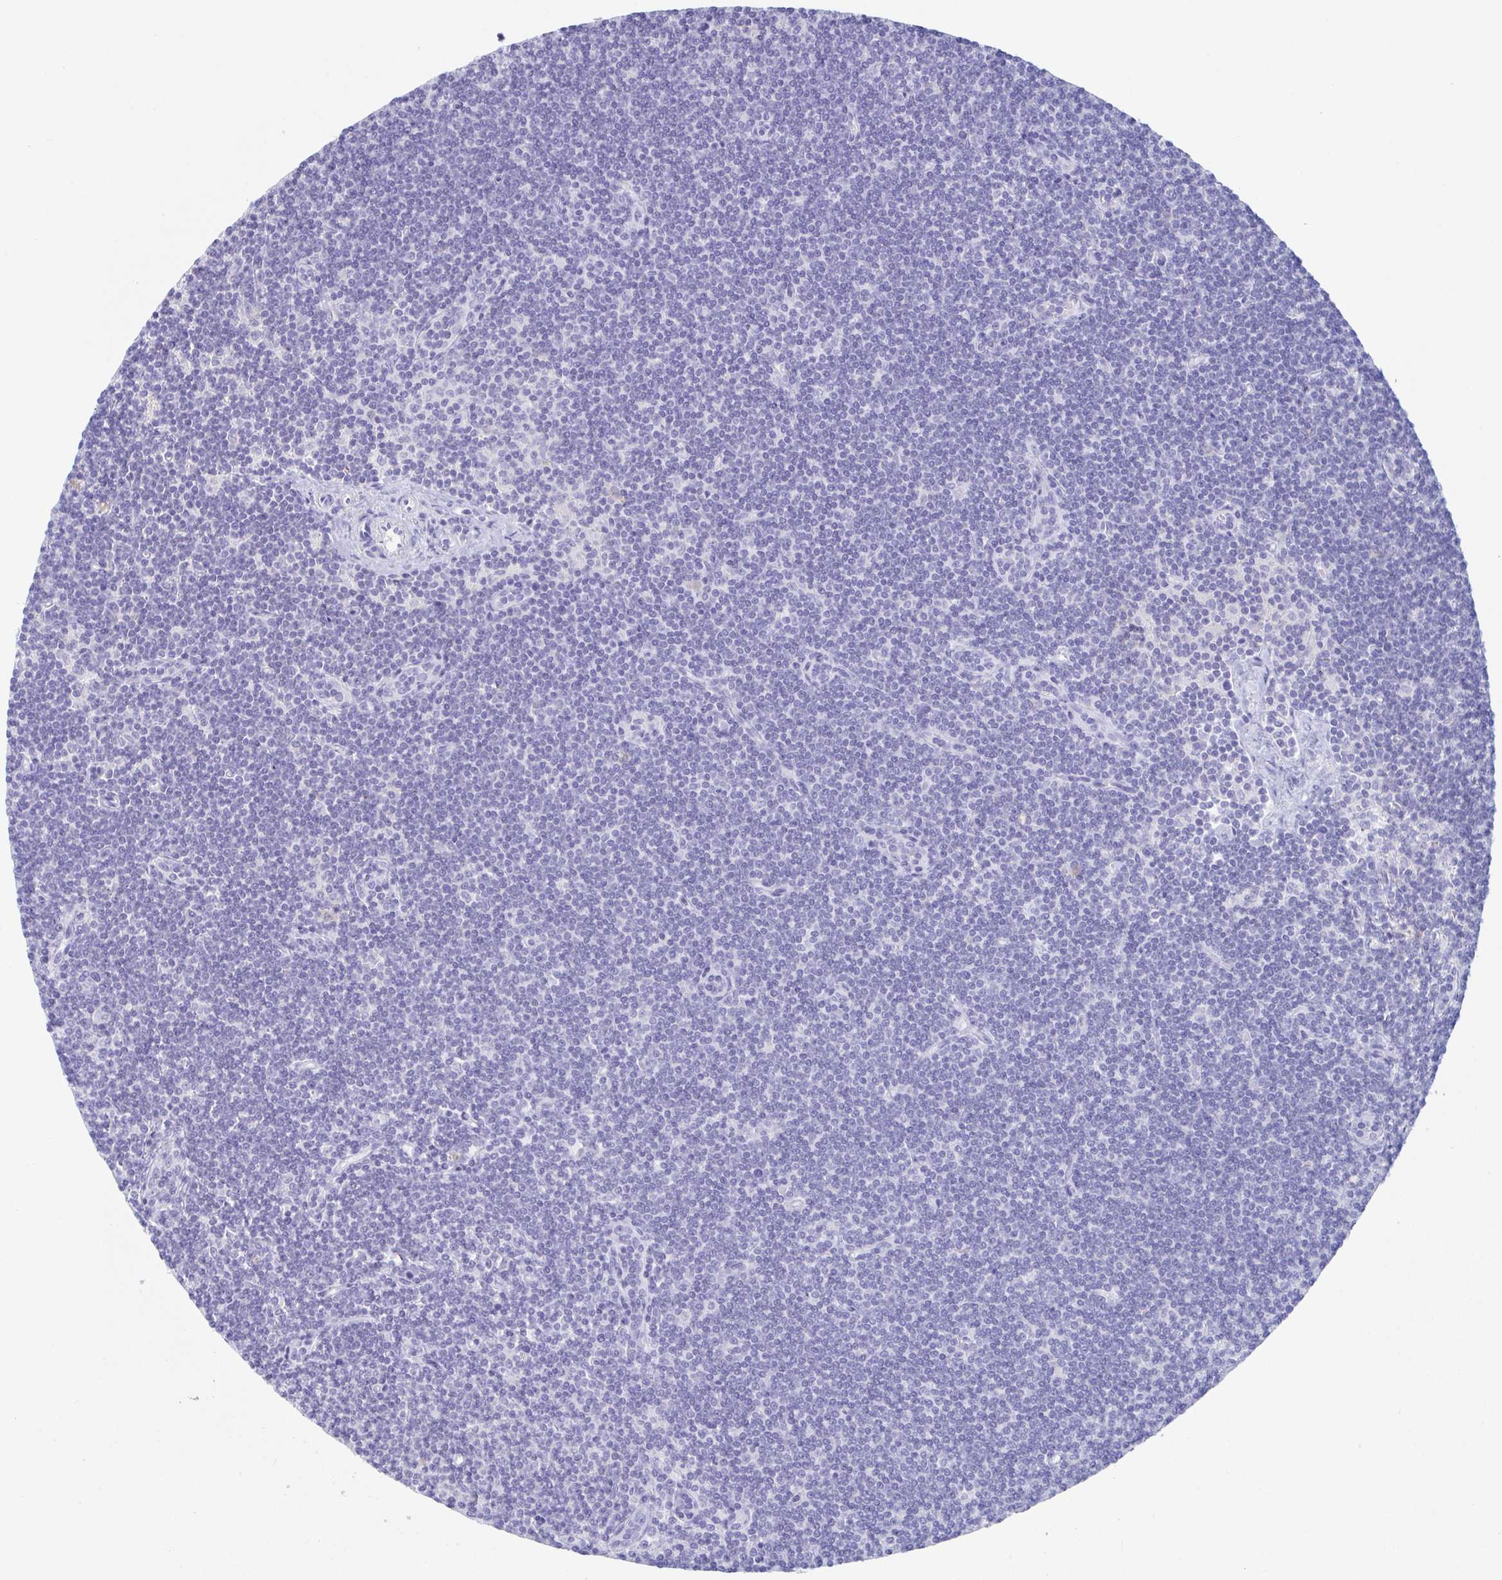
{"staining": {"intensity": "negative", "quantity": "none", "location": "none"}, "tissue": "lymphoma", "cell_type": "Tumor cells", "image_type": "cancer", "snomed": [{"axis": "morphology", "description": "Malignant lymphoma, non-Hodgkin's type, Low grade"}, {"axis": "topography", "description": "Lymph node"}], "caption": "Immunohistochemistry photomicrograph of neoplastic tissue: low-grade malignant lymphoma, non-Hodgkin's type stained with DAB exhibits no significant protein expression in tumor cells. Brightfield microscopy of immunohistochemistry (IHC) stained with DAB (brown) and hematoxylin (blue), captured at high magnification.", "gene": "PLA2G1B", "patient": {"sex": "female", "age": 73}}